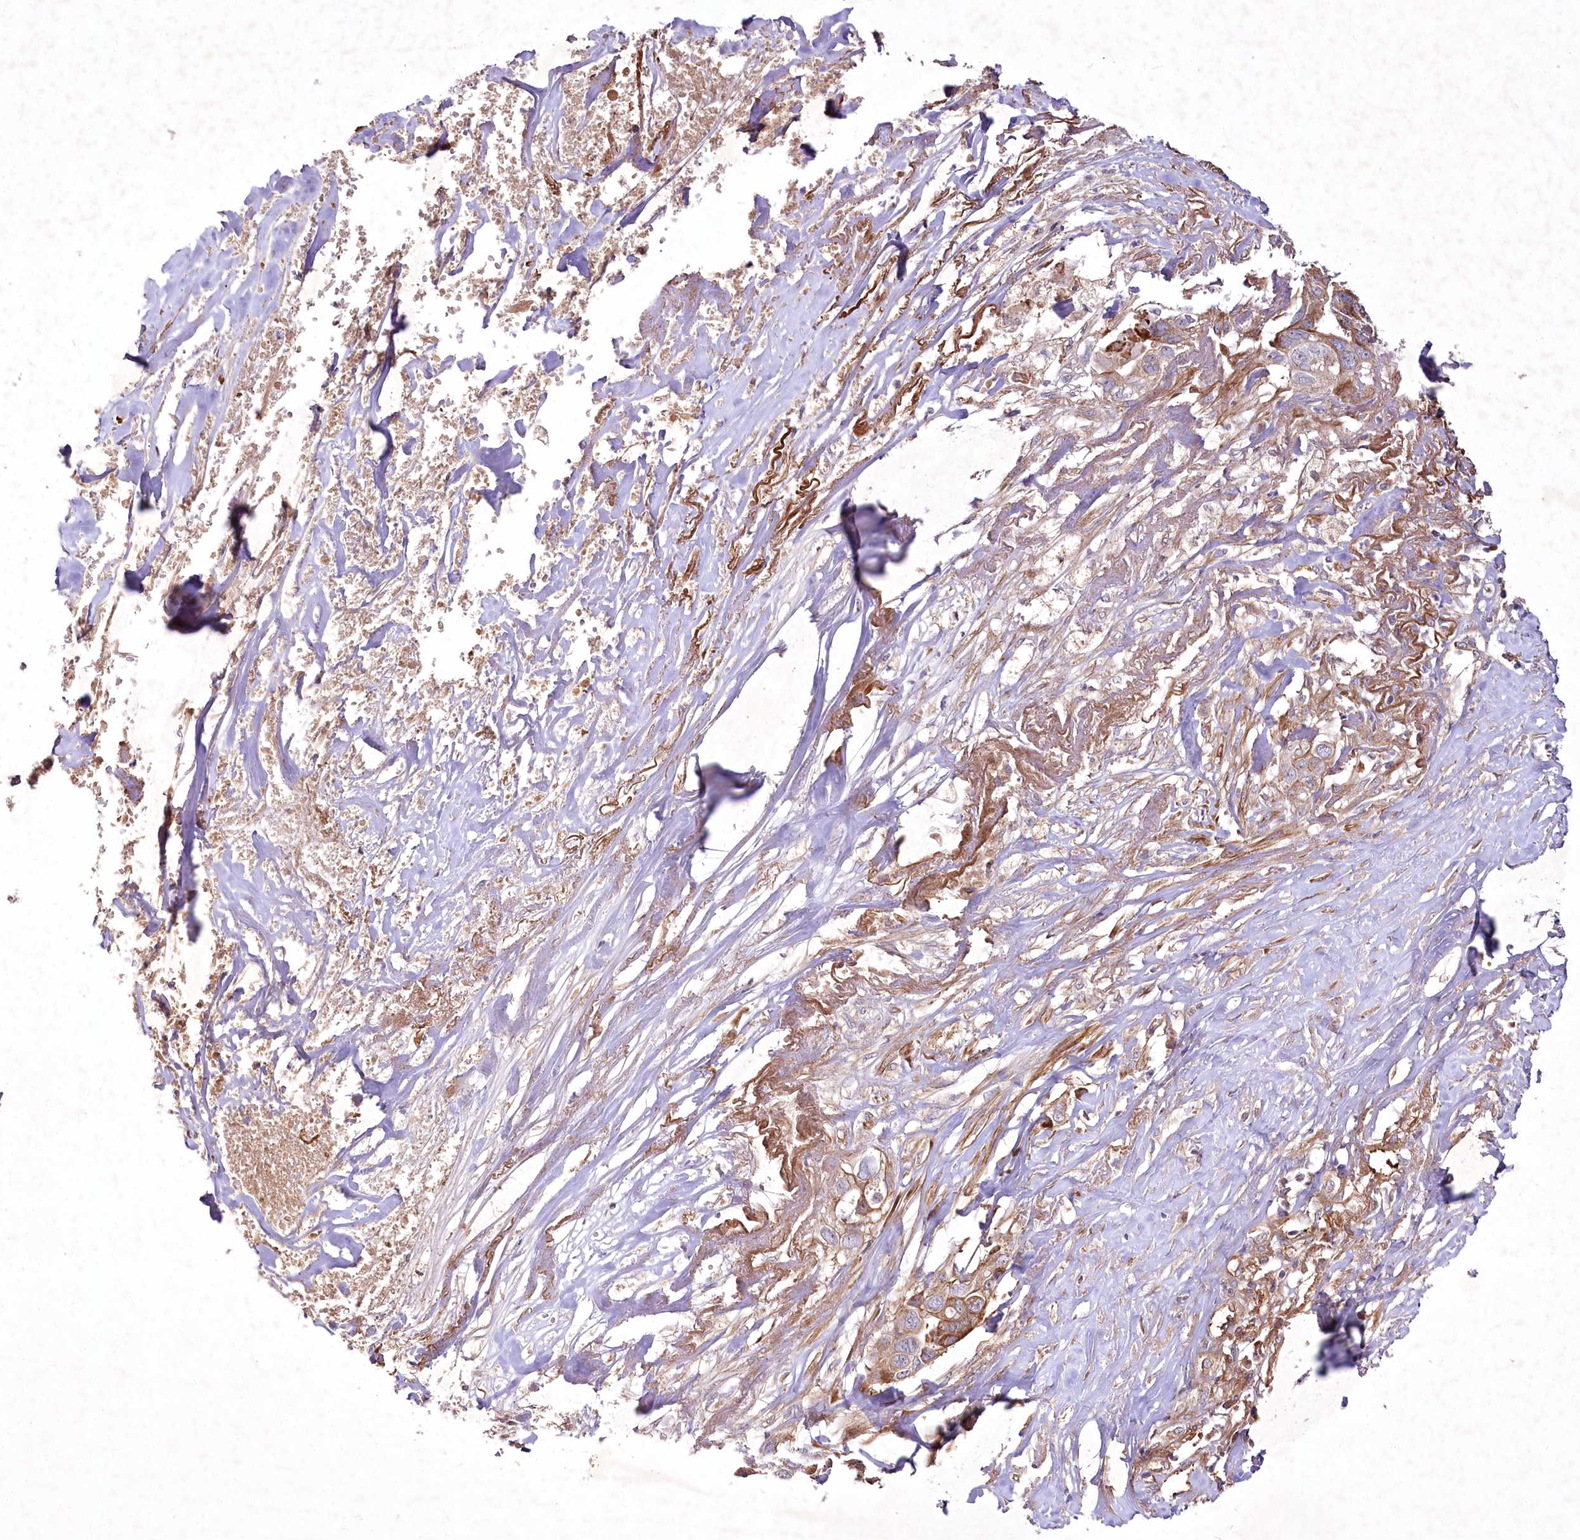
{"staining": {"intensity": "moderate", "quantity": "<25%", "location": "cytoplasmic/membranous"}, "tissue": "liver cancer", "cell_type": "Tumor cells", "image_type": "cancer", "snomed": [{"axis": "morphology", "description": "Cholangiocarcinoma"}, {"axis": "topography", "description": "Liver"}], "caption": "IHC histopathology image of cholangiocarcinoma (liver) stained for a protein (brown), which displays low levels of moderate cytoplasmic/membranous staining in approximately <25% of tumor cells.", "gene": "PSTK", "patient": {"sex": "female", "age": 79}}